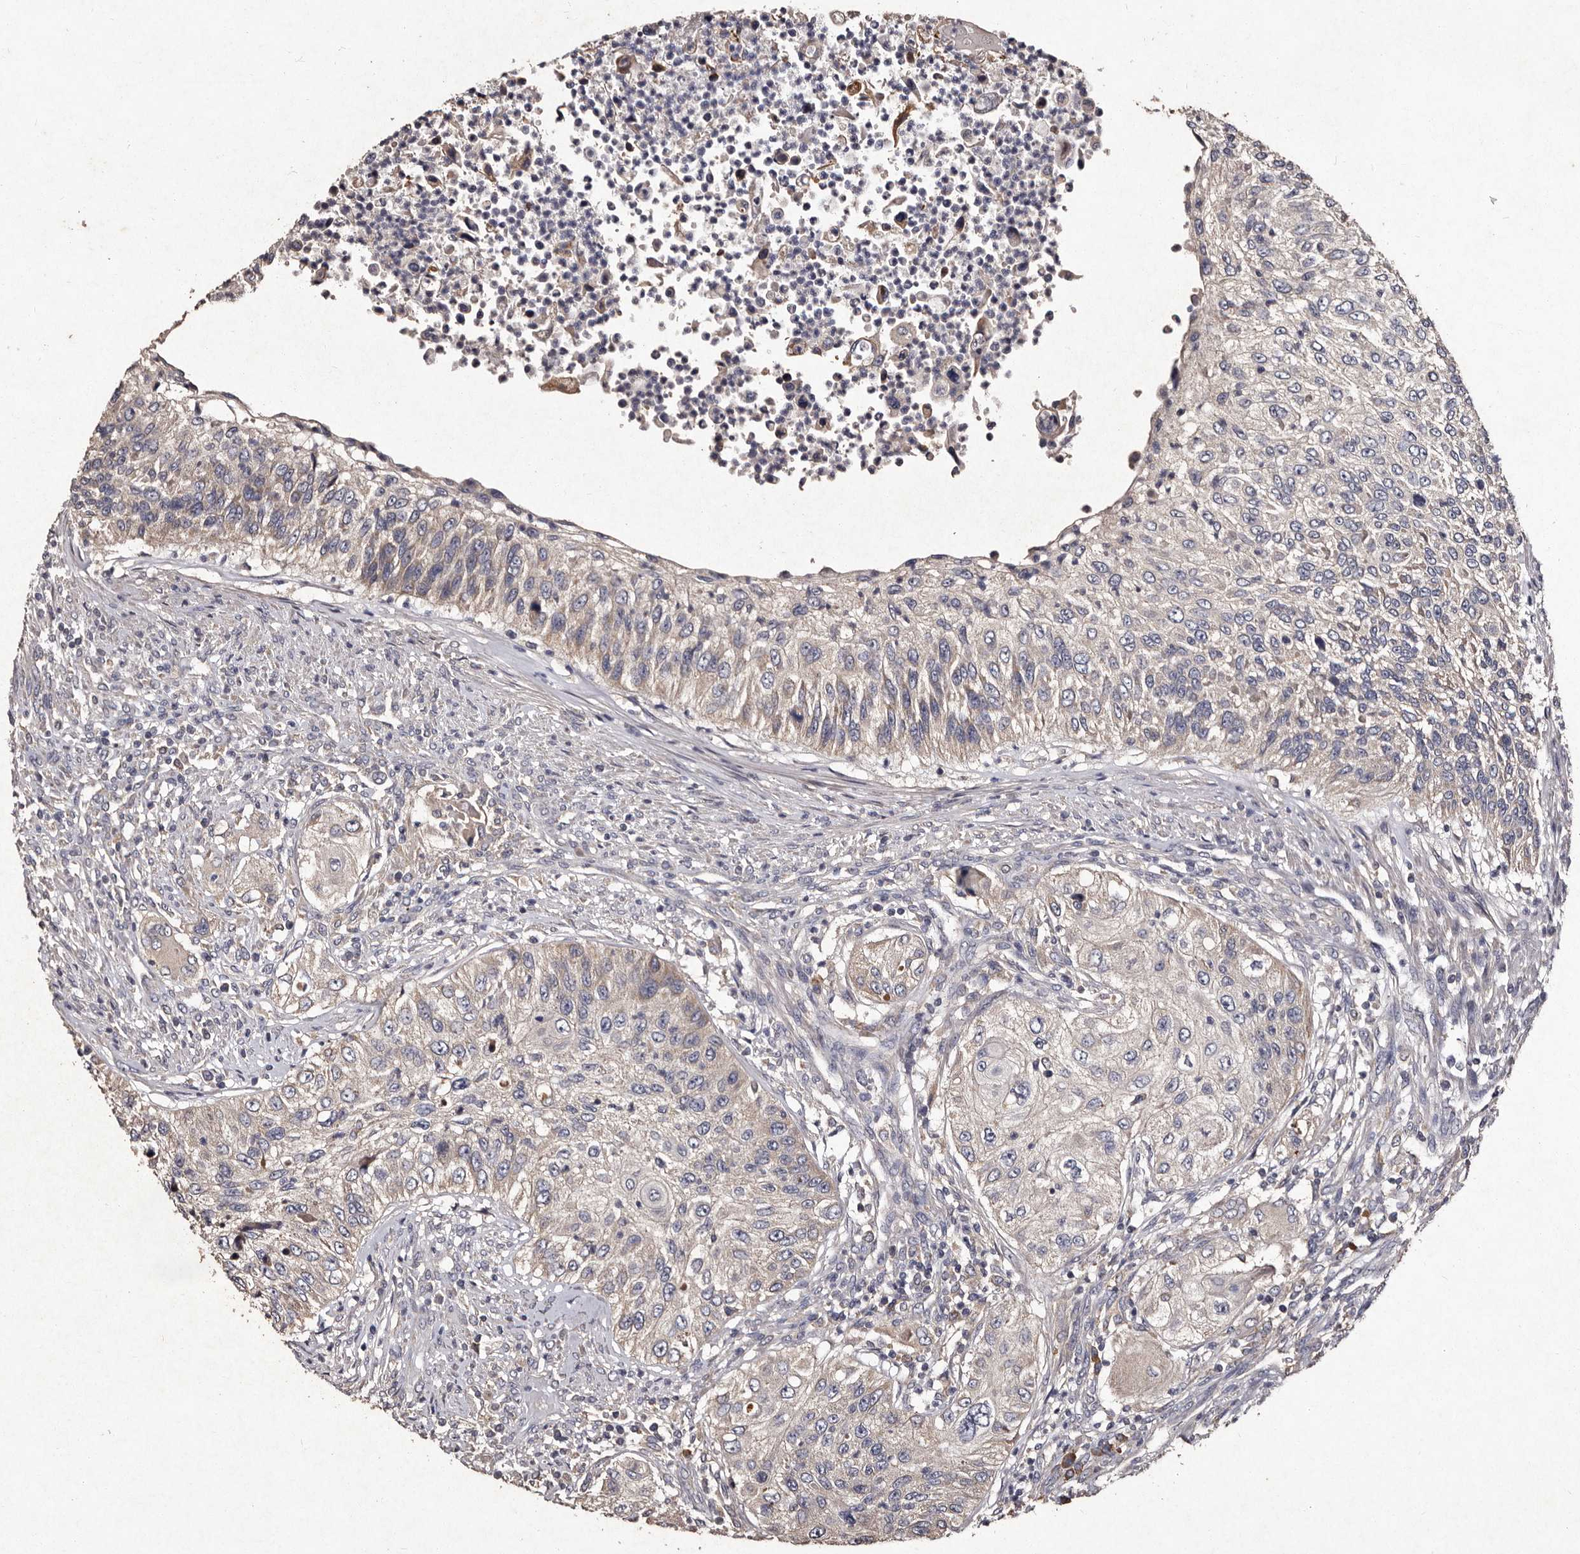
{"staining": {"intensity": "negative", "quantity": "none", "location": "none"}, "tissue": "urothelial cancer", "cell_type": "Tumor cells", "image_type": "cancer", "snomed": [{"axis": "morphology", "description": "Urothelial carcinoma, High grade"}, {"axis": "topography", "description": "Urinary bladder"}], "caption": "Urothelial carcinoma (high-grade) was stained to show a protein in brown. There is no significant expression in tumor cells.", "gene": "TFB1M", "patient": {"sex": "female", "age": 60}}